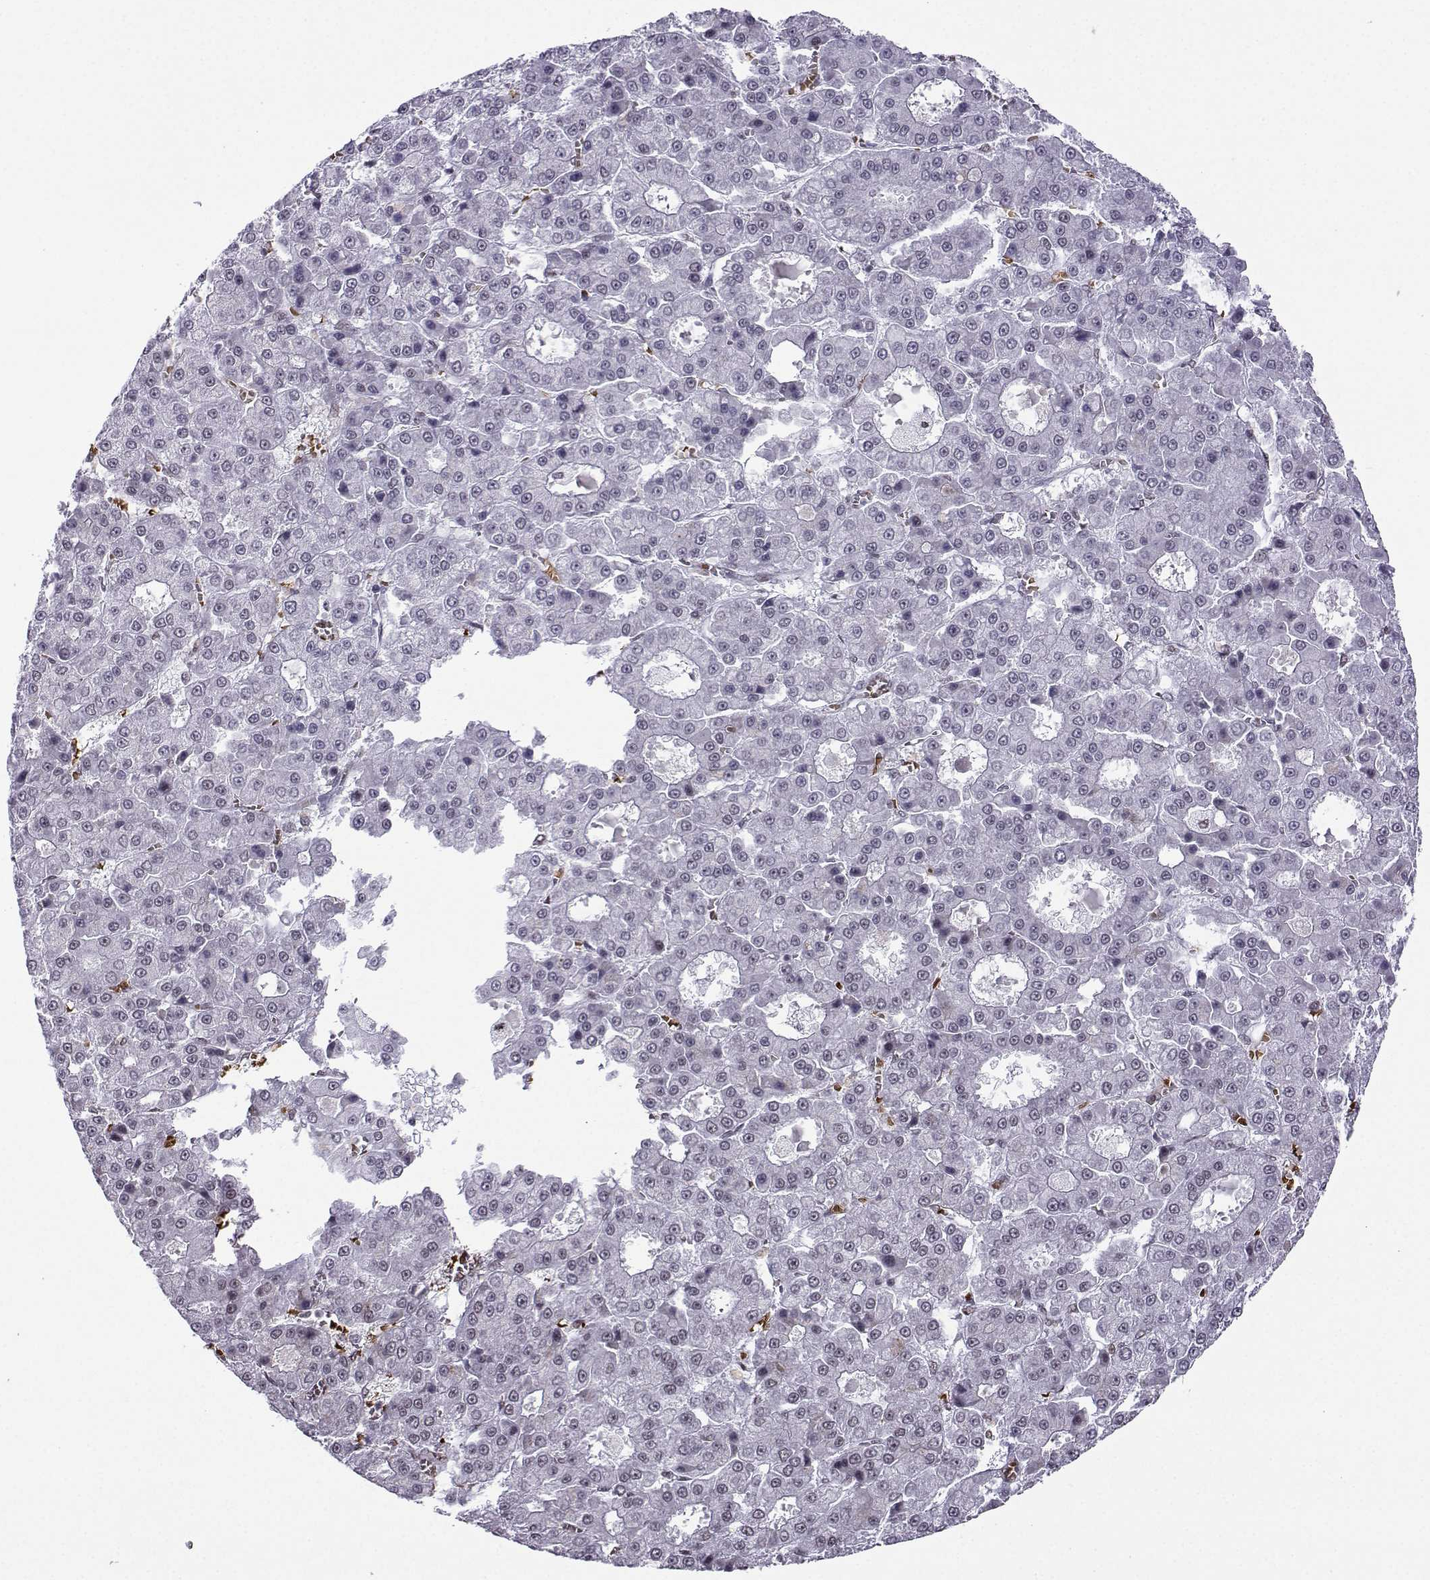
{"staining": {"intensity": "negative", "quantity": "none", "location": "none"}, "tissue": "liver cancer", "cell_type": "Tumor cells", "image_type": "cancer", "snomed": [{"axis": "morphology", "description": "Carcinoma, Hepatocellular, NOS"}, {"axis": "topography", "description": "Liver"}], "caption": "The histopathology image demonstrates no significant expression in tumor cells of hepatocellular carcinoma (liver). (DAB (3,3'-diaminobenzidine) immunohistochemistry (IHC) with hematoxylin counter stain).", "gene": "CCNK", "patient": {"sex": "male", "age": 70}}